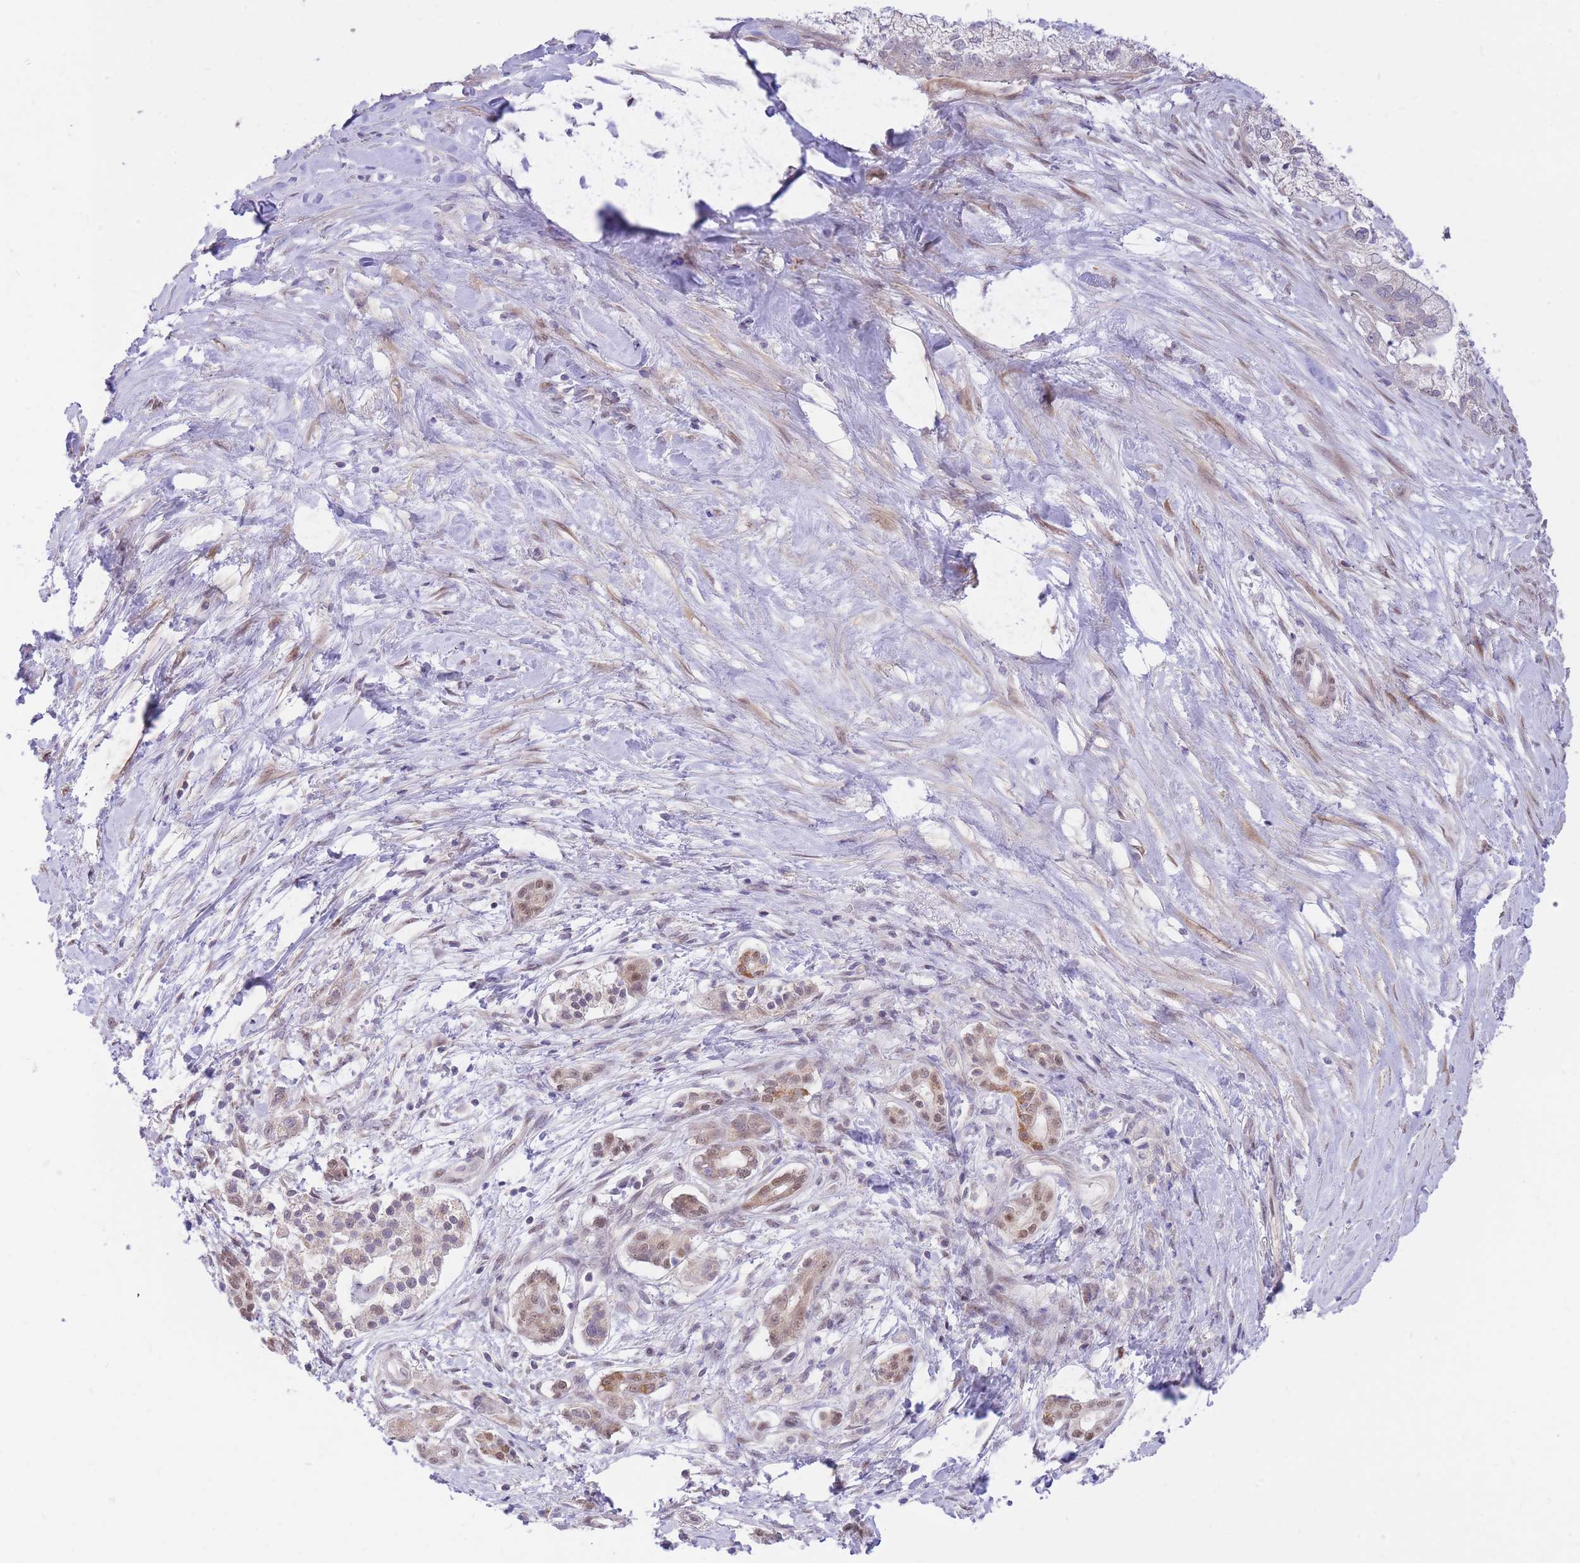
{"staining": {"intensity": "moderate", "quantity": "25%-75%", "location": "cytoplasmic/membranous,nuclear"}, "tissue": "pancreatic cancer", "cell_type": "Tumor cells", "image_type": "cancer", "snomed": [{"axis": "morphology", "description": "Adenocarcinoma, NOS"}, {"axis": "topography", "description": "Pancreas"}], "caption": "Immunohistochemistry of adenocarcinoma (pancreatic) displays medium levels of moderate cytoplasmic/membranous and nuclear staining in about 25%-75% of tumor cells. Ihc stains the protein in brown and the nuclei are stained blue.", "gene": "MINDY2", "patient": {"sex": "male", "age": 70}}